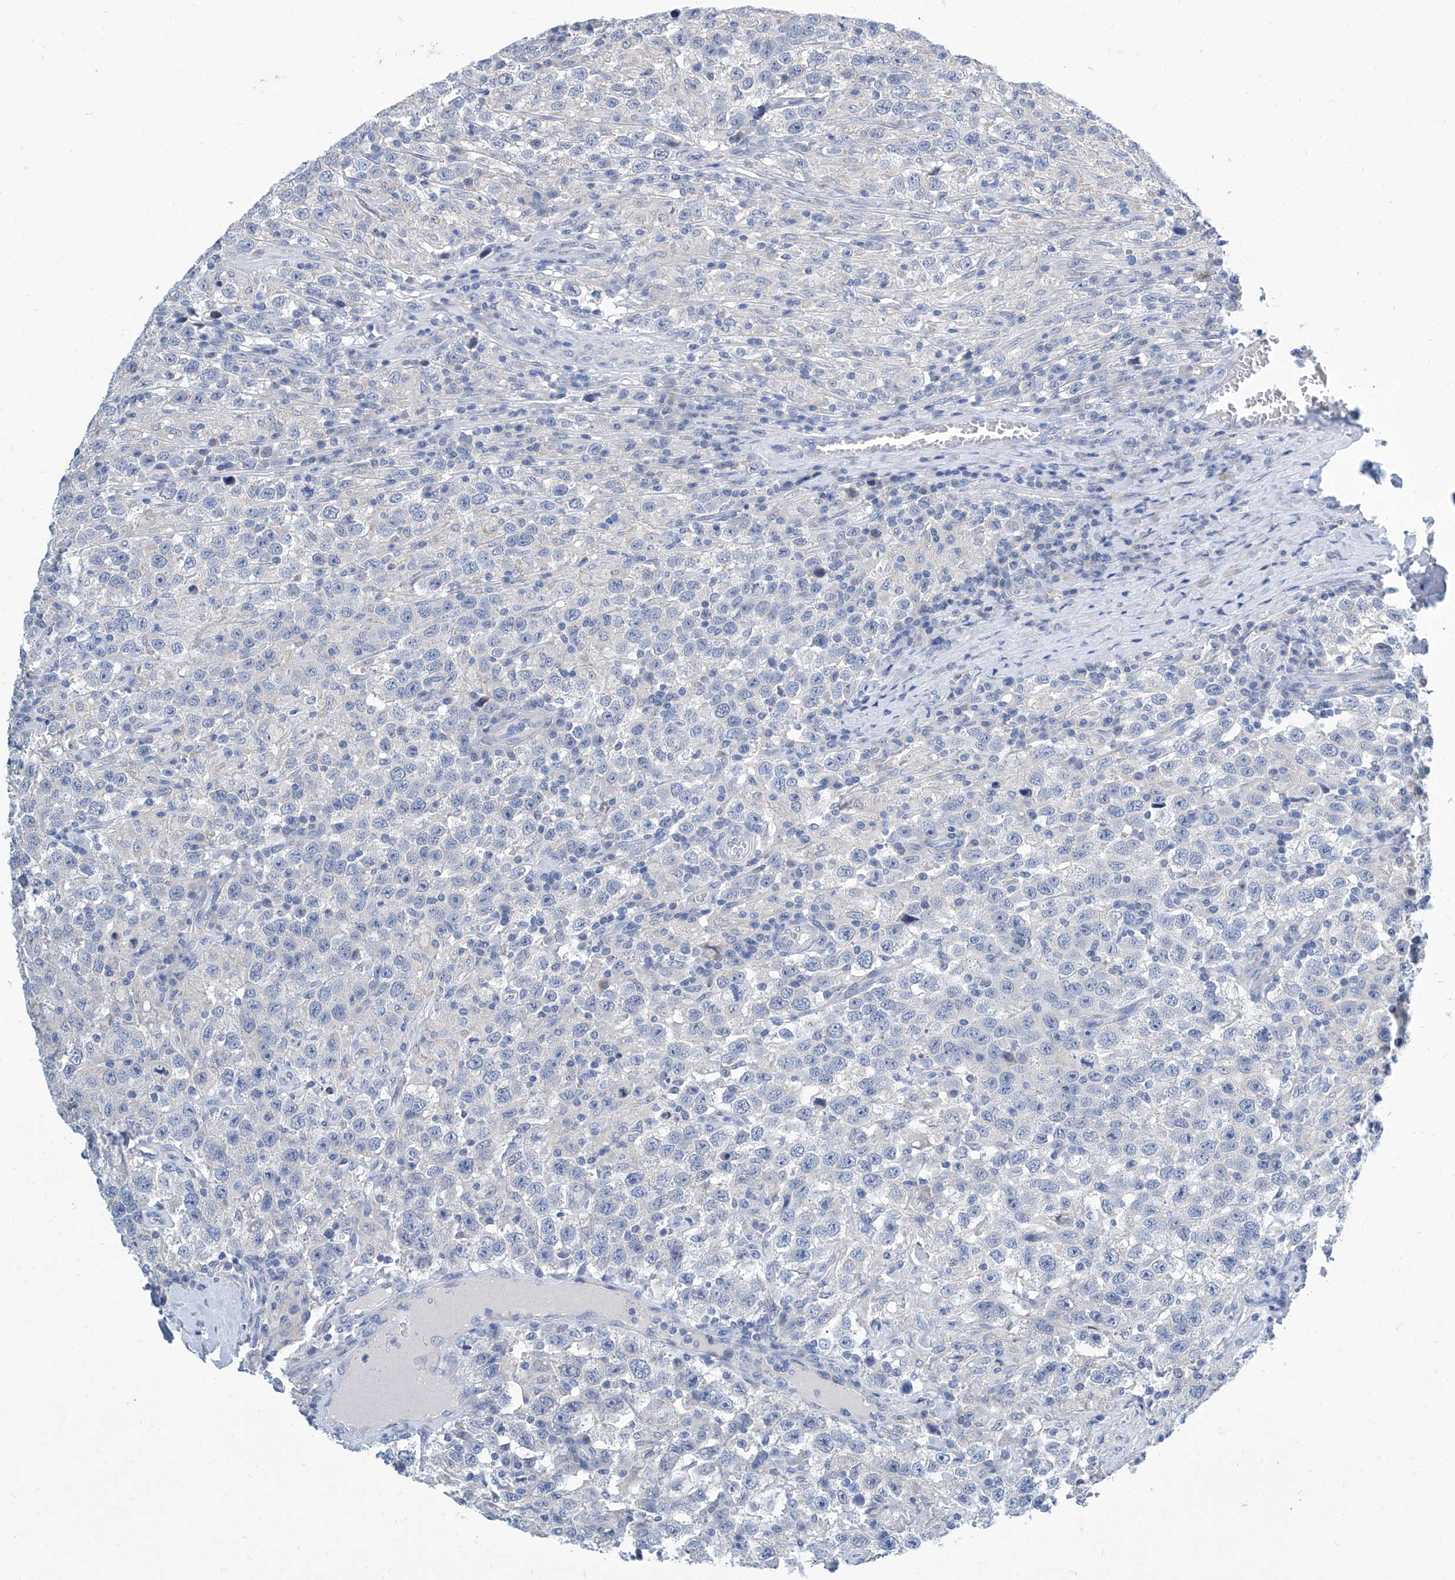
{"staining": {"intensity": "negative", "quantity": "none", "location": "none"}, "tissue": "testis cancer", "cell_type": "Tumor cells", "image_type": "cancer", "snomed": [{"axis": "morphology", "description": "Seminoma, NOS"}, {"axis": "topography", "description": "Testis"}], "caption": "Immunohistochemistry (IHC) photomicrograph of testis cancer (seminoma) stained for a protein (brown), which exhibits no positivity in tumor cells. (IHC, brightfield microscopy, high magnification).", "gene": "ZNF519", "patient": {"sex": "male", "age": 41}}